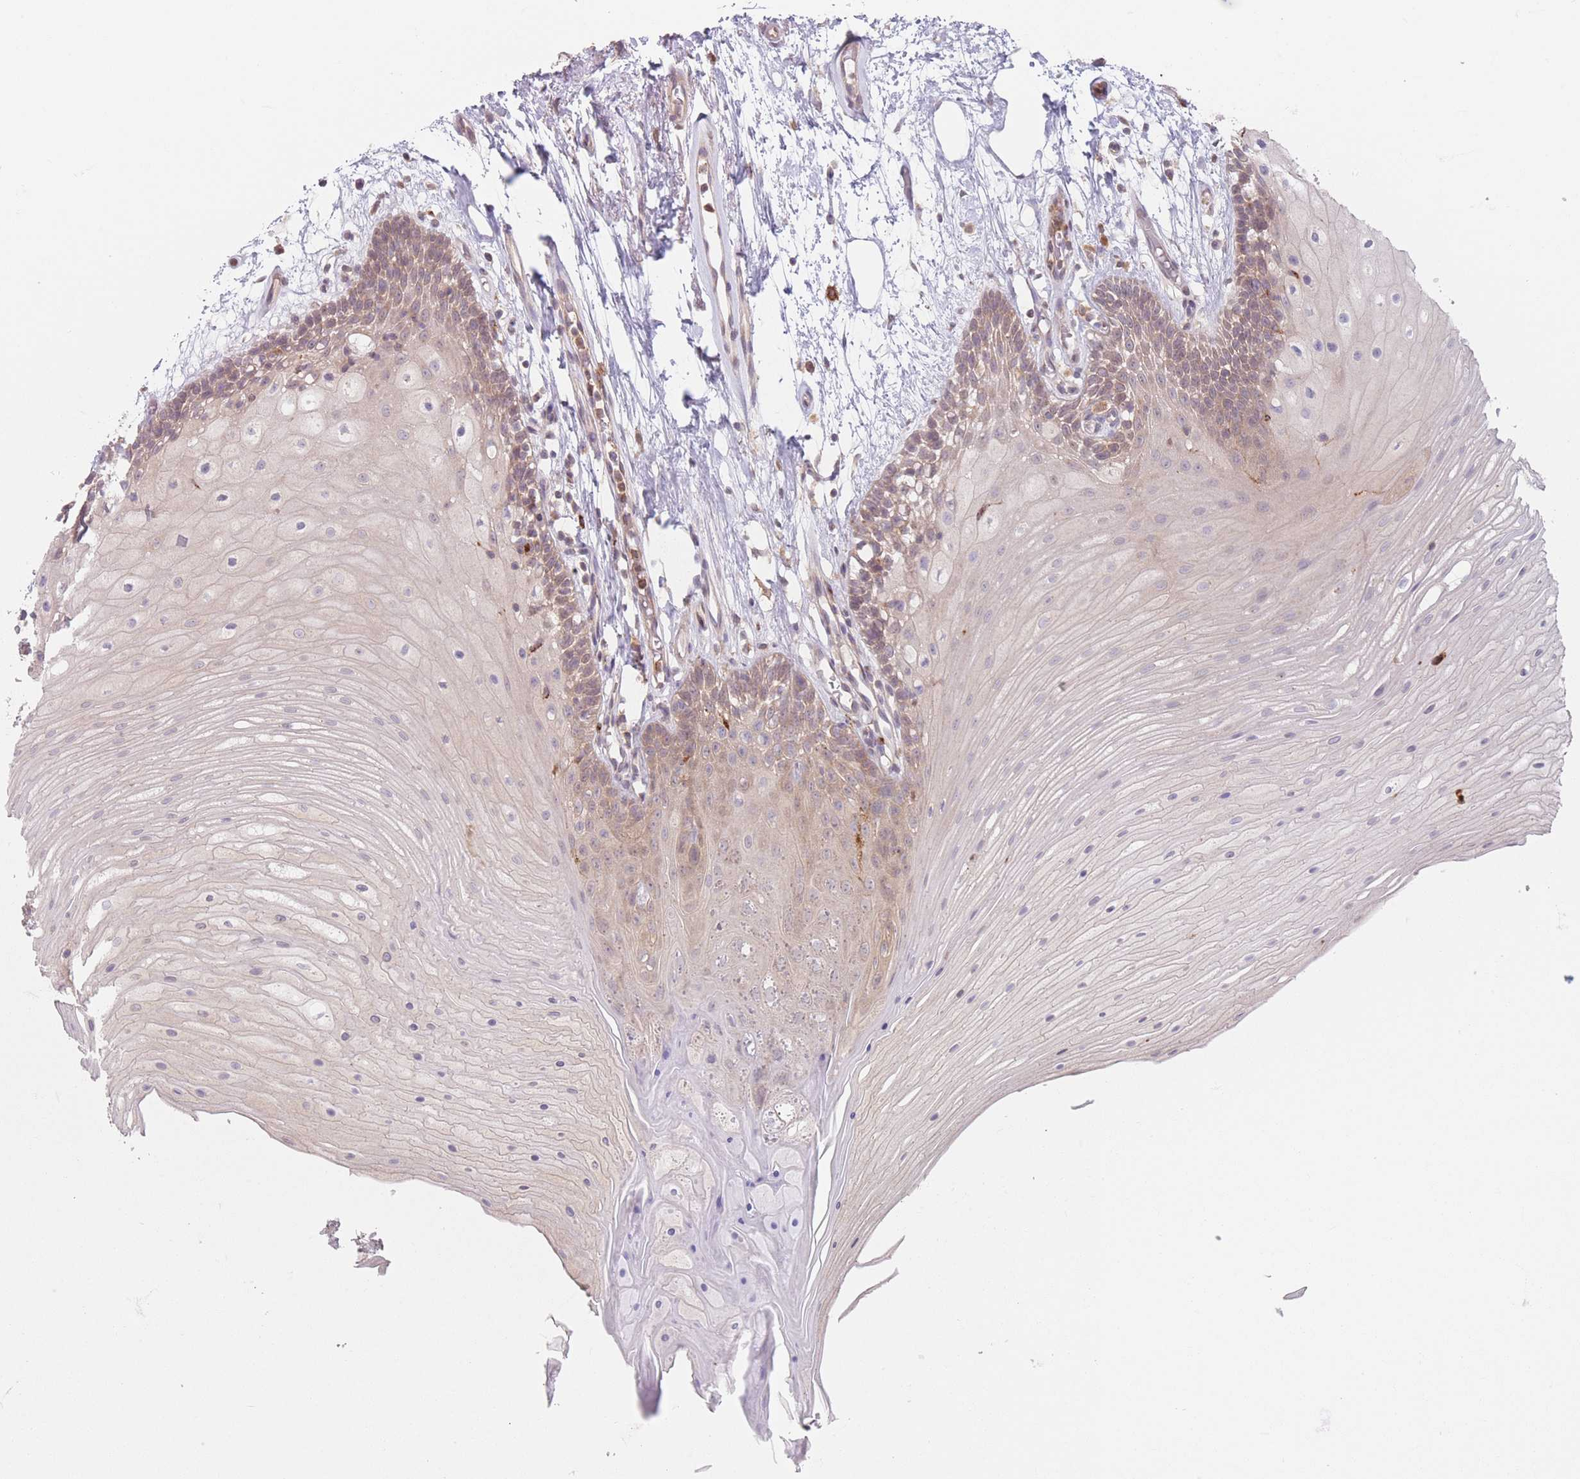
{"staining": {"intensity": "weak", "quantity": "25%-75%", "location": "cytoplasmic/membranous"}, "tissue": "oral mucosa", "cell_type": "Squamous epithelial cells", "image_type": "normal", "snomed": [{"axis": "morphology", "description": "Normal tissue, NOS"}, {"axis": "topography", "description": "Oral tissue"}], "caption": "High-power microscopy captured an IHC image of normal oral mucosa, revealing weak cytoplasmic/membranous staining in approximately 25%-75% of squamous epithelial cells.", "gene": "PPM1A", "patient": {"sex": "female", "age": 80}}